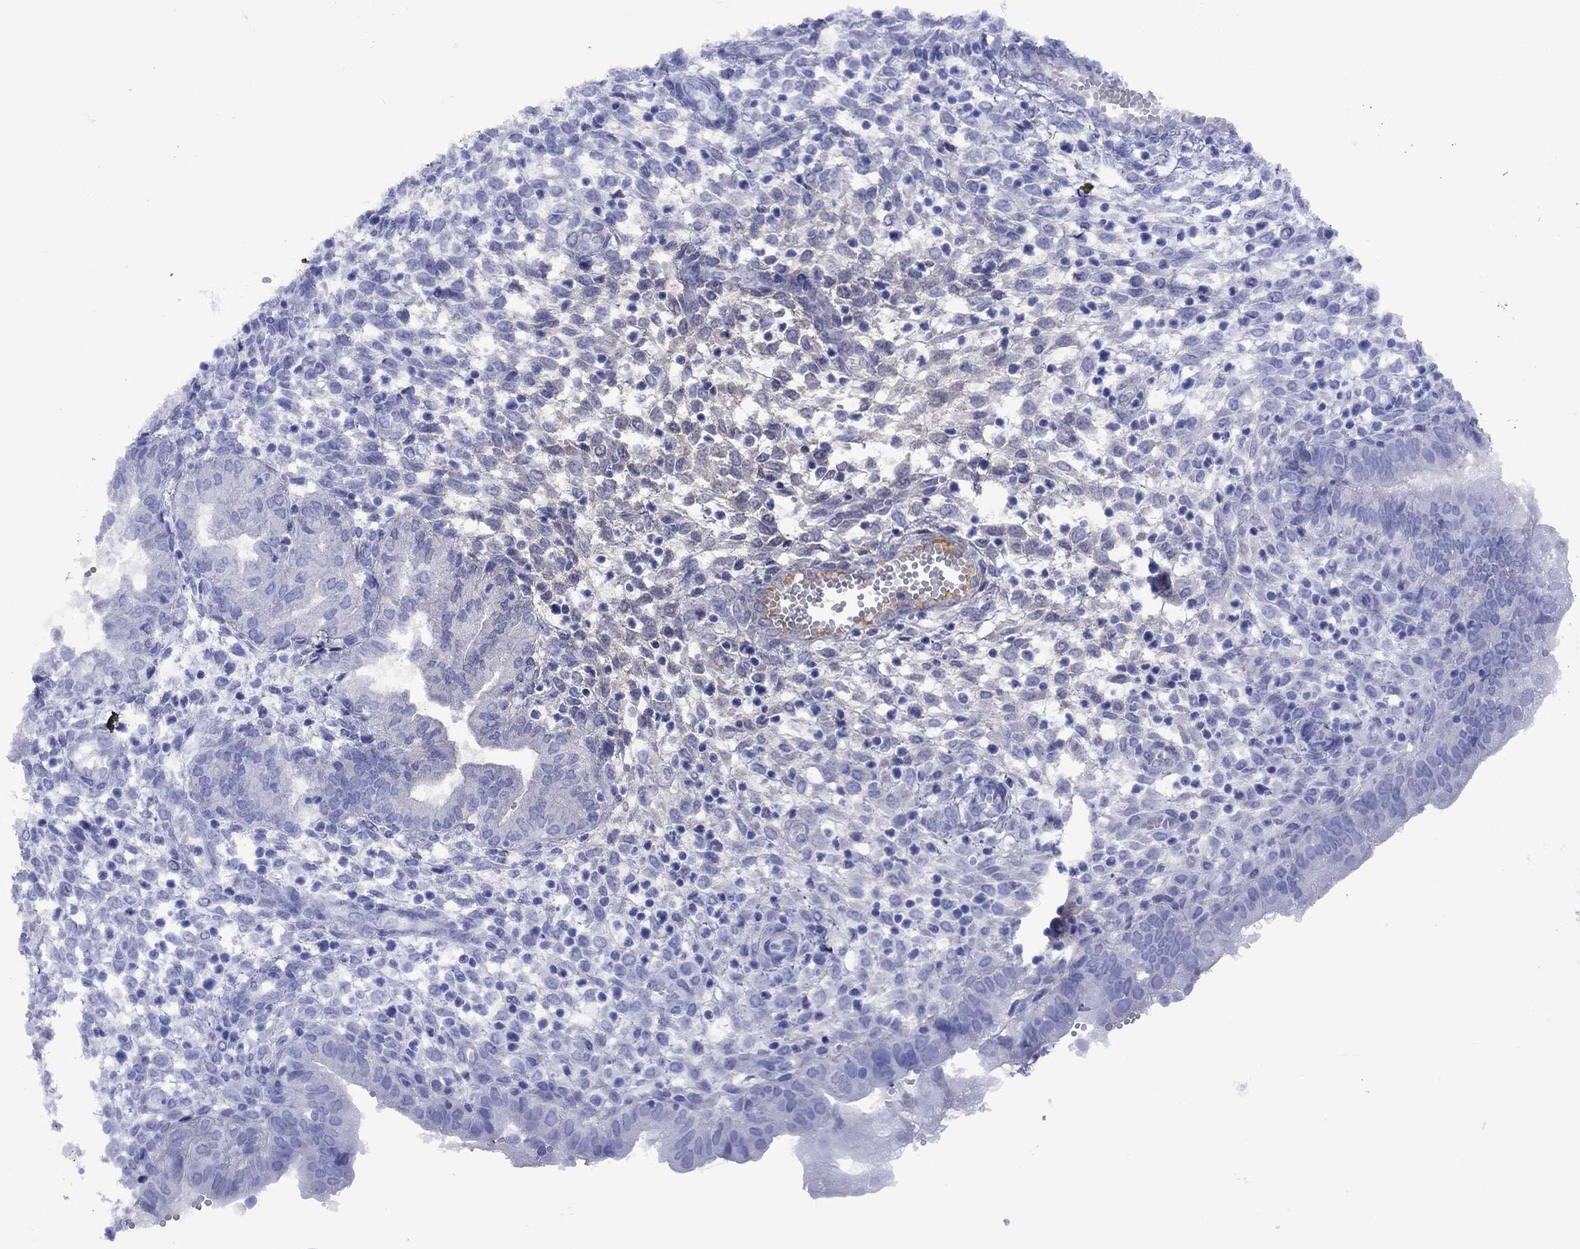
{"staining": {"intensity": "negative", "quantity": "none", "location": "none"}, "tissue": "endometrium", "cell_type": "Cells in endometrial stroma", "image_type": "normal", "snomed": [{"axis": "morphology", "description": "Normal tissue, NOS"}, {"axis": "topography", "description": "Endometrium"}], "caption": "The histopathology image reveals no significant expression in cells in endometrial stroma of endometrium.", "gene": "APOA2", "patient": {"sex": "female", "age": 43}}